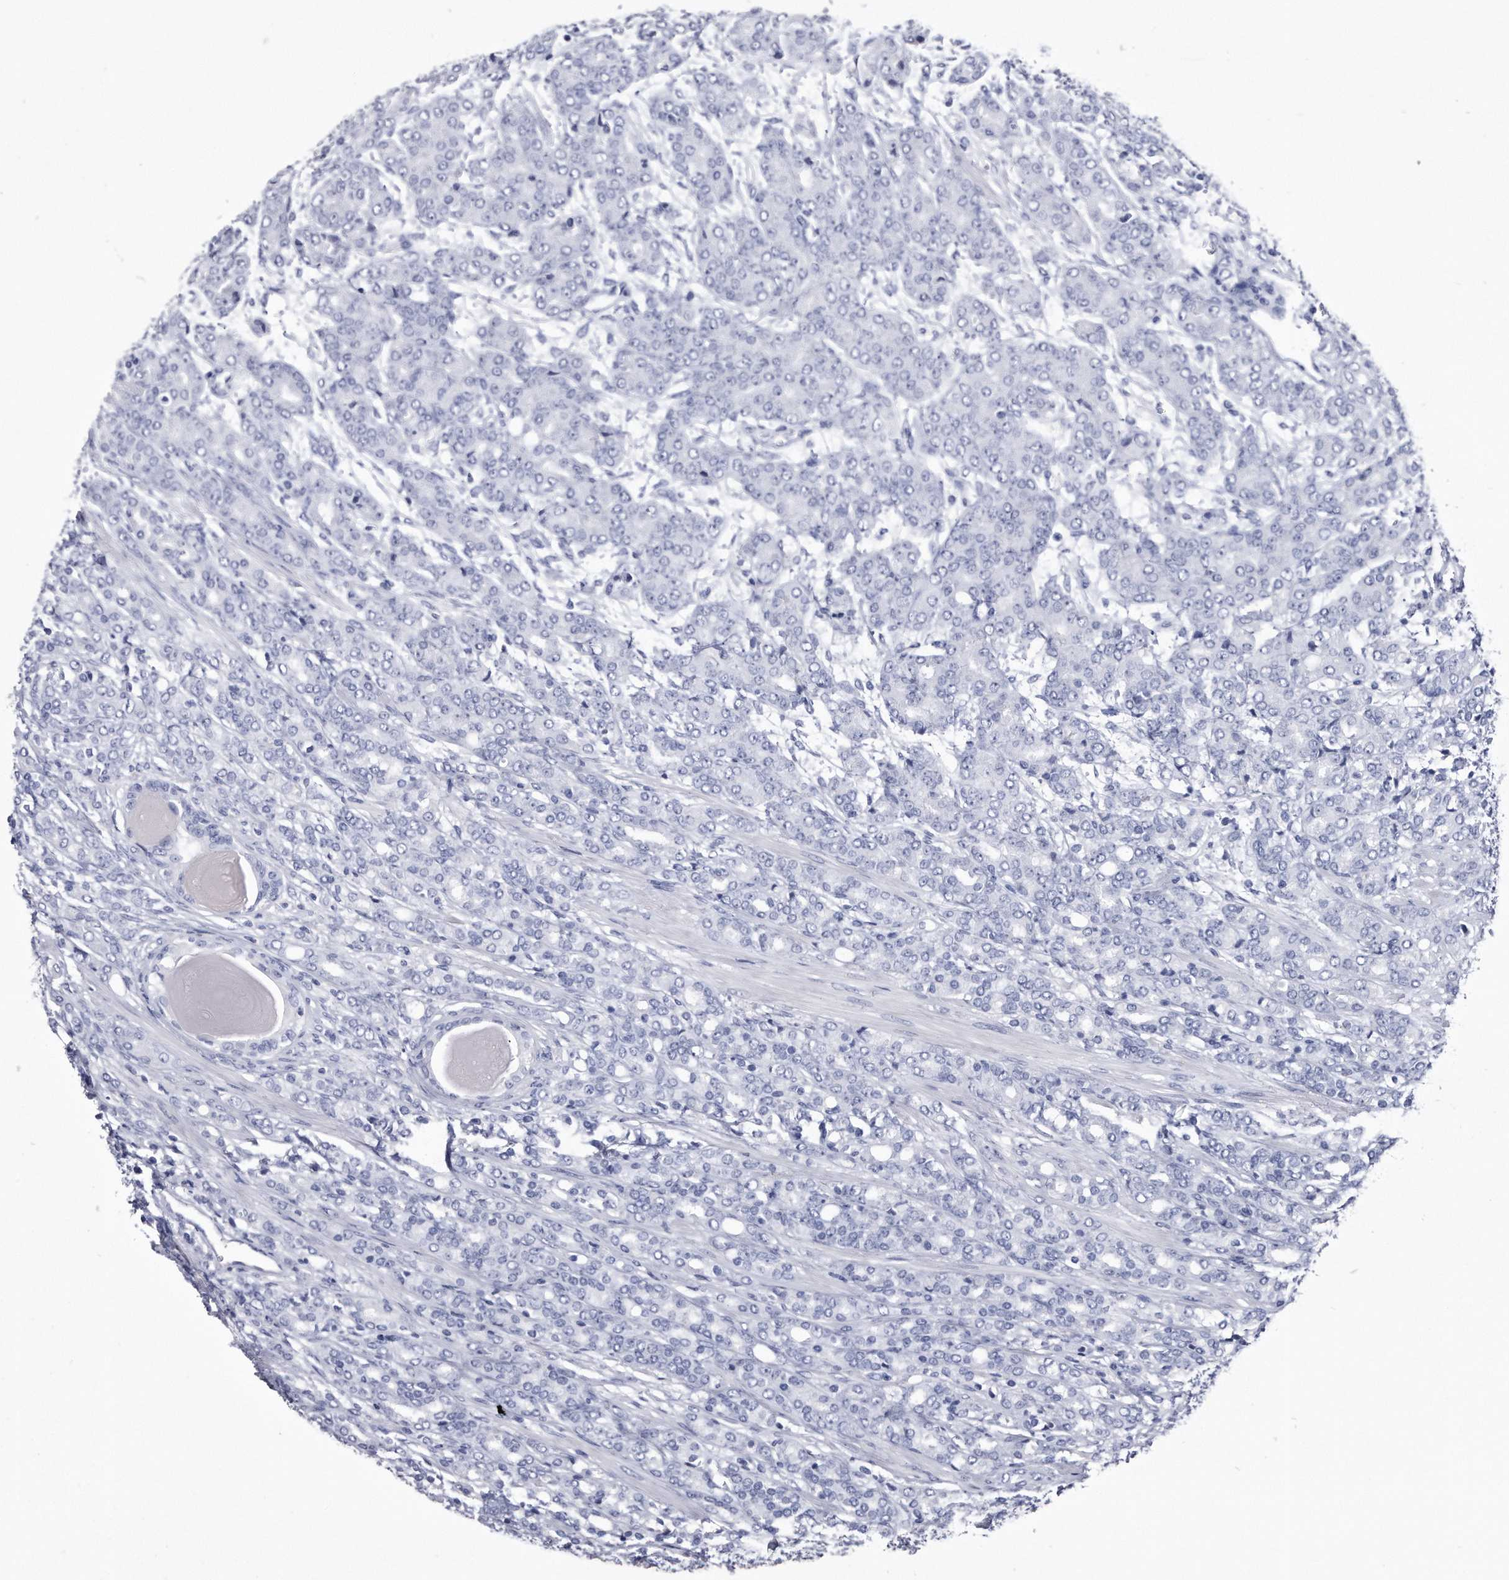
{"staining": {"intensity": "negative", "quantity": "none", "location": "none"}, "tissue": "prostate cancer", "cell_type": "Tumor cells", "image_type": "cancer", "snomed": [{"axis": "morphology", "description": "Adenocarcinoma, High grade"}, {"axis": "topography", "description": "Prostate"}], "caption": "Immunohistochemistry (IHC) micrograph of neoplastic tissue: prostate cancer stained with DAB demonstrates no significant protein positivity in tumor cells.", "gene": "KCTD8", "patient": {"sex": "male", "age": 62}}